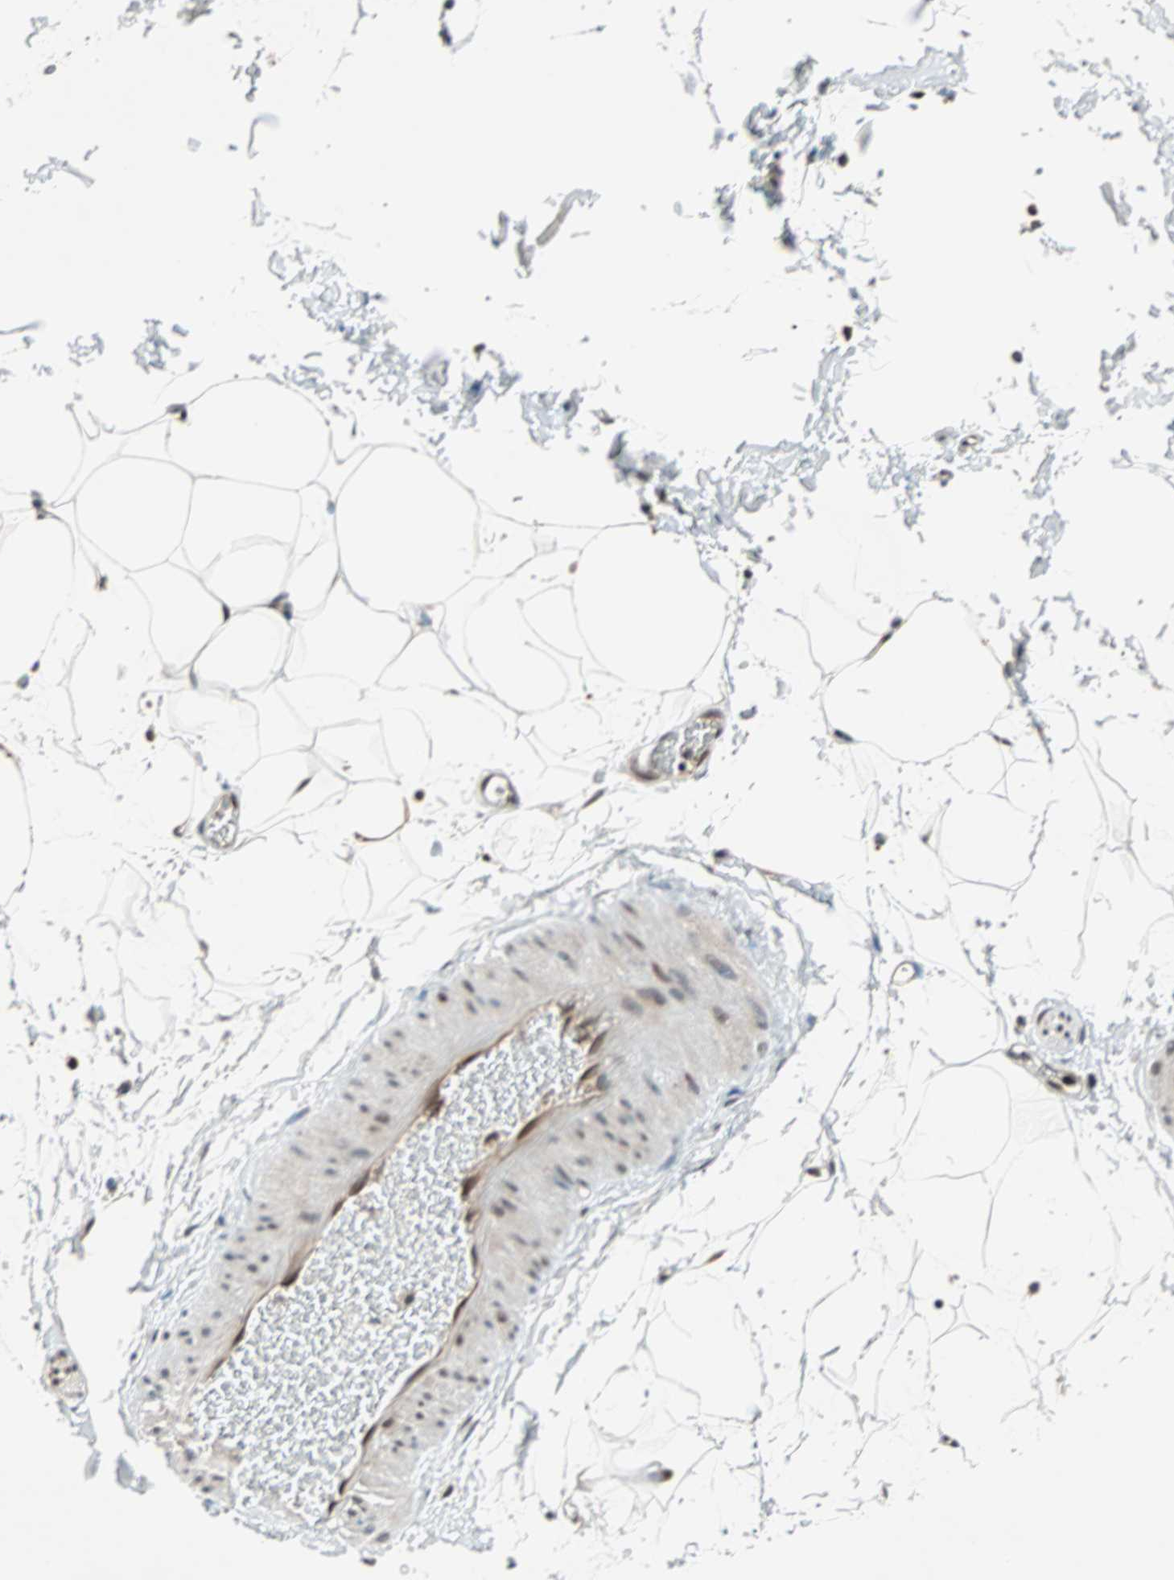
{"staining": {"intensity": "moderate", "quantity": ">75%", "location": "nuclear"}, "tissue": "adipose tissue", "cell_type": "Adipocytes", "image_type": "normal", "snomed": [{"axis": "morphology", "description": "Normal tissue, NOS"}, {"axis": "topography", "description": "Soft tissue"}], "caption": "Immunohistochemical staining of unremarkable adipose tissue shows moderate nuclear protein expression in approximately >75% of adipocytes. (Stains: DAB (3,3'-diaminobenzidine) in brown, nuclei in blue, Microscopy: brightfield microscopy at high magnification).", "gene": "WWTR1", "patient": {"sex": "male", "age": 72}}